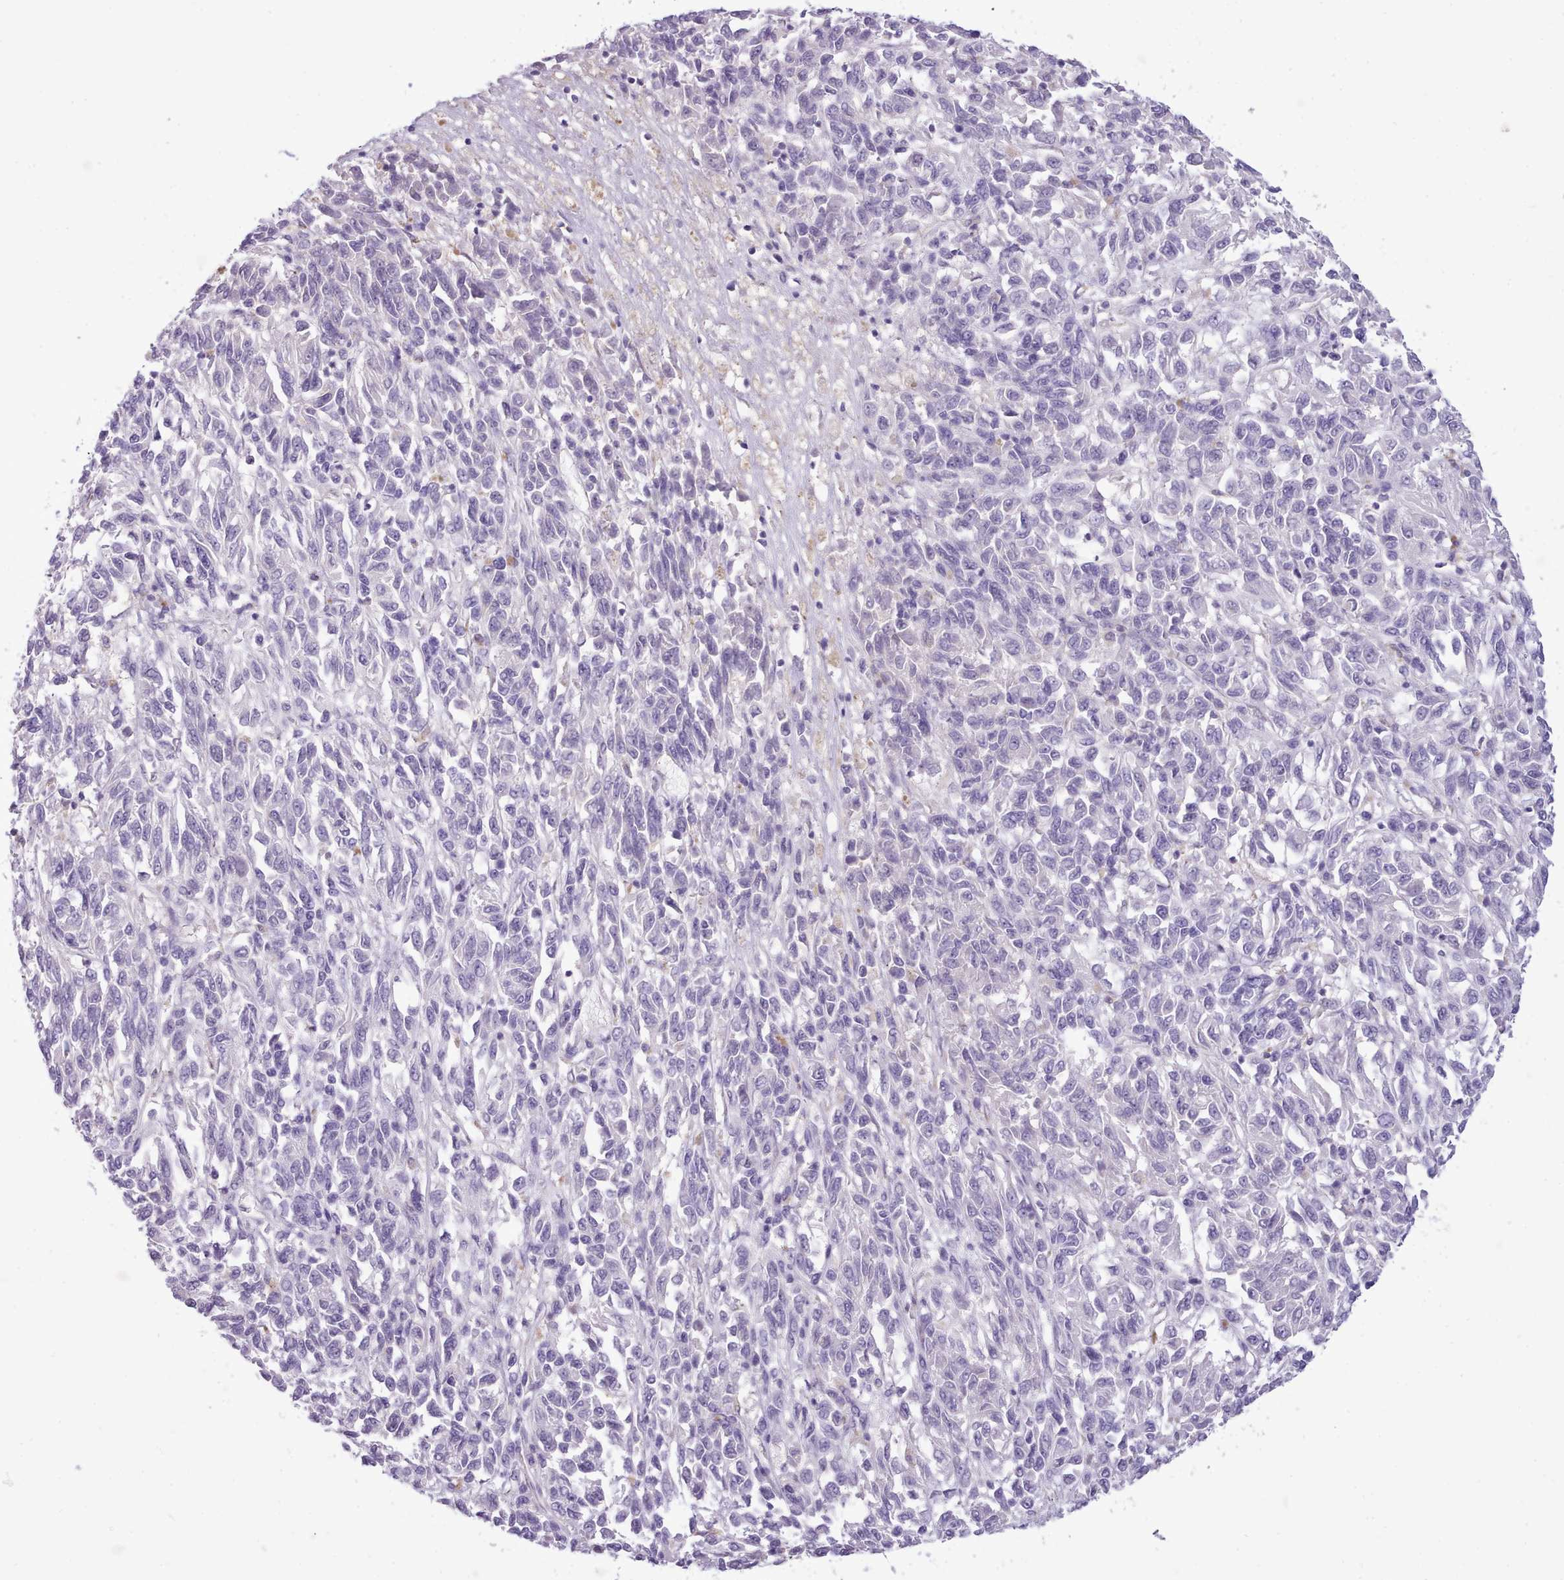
{"staining": {"intensity": "negative", "quantity": "none", "location": "none"}, "tissue": "melanoma", "cell_type": "Tumor cells", "image_type": "cancer", "snomed": [{"axis": "morphology", "description": "Malignant melanoma, Metastatic site"}, {"axis": "topography", "description": "Lung"}], "caption": "Tumor cells are negative for protein expression in human melanoma.", "gene": "CYP2A13", "patient": {"sex": "male", "age": 64}}